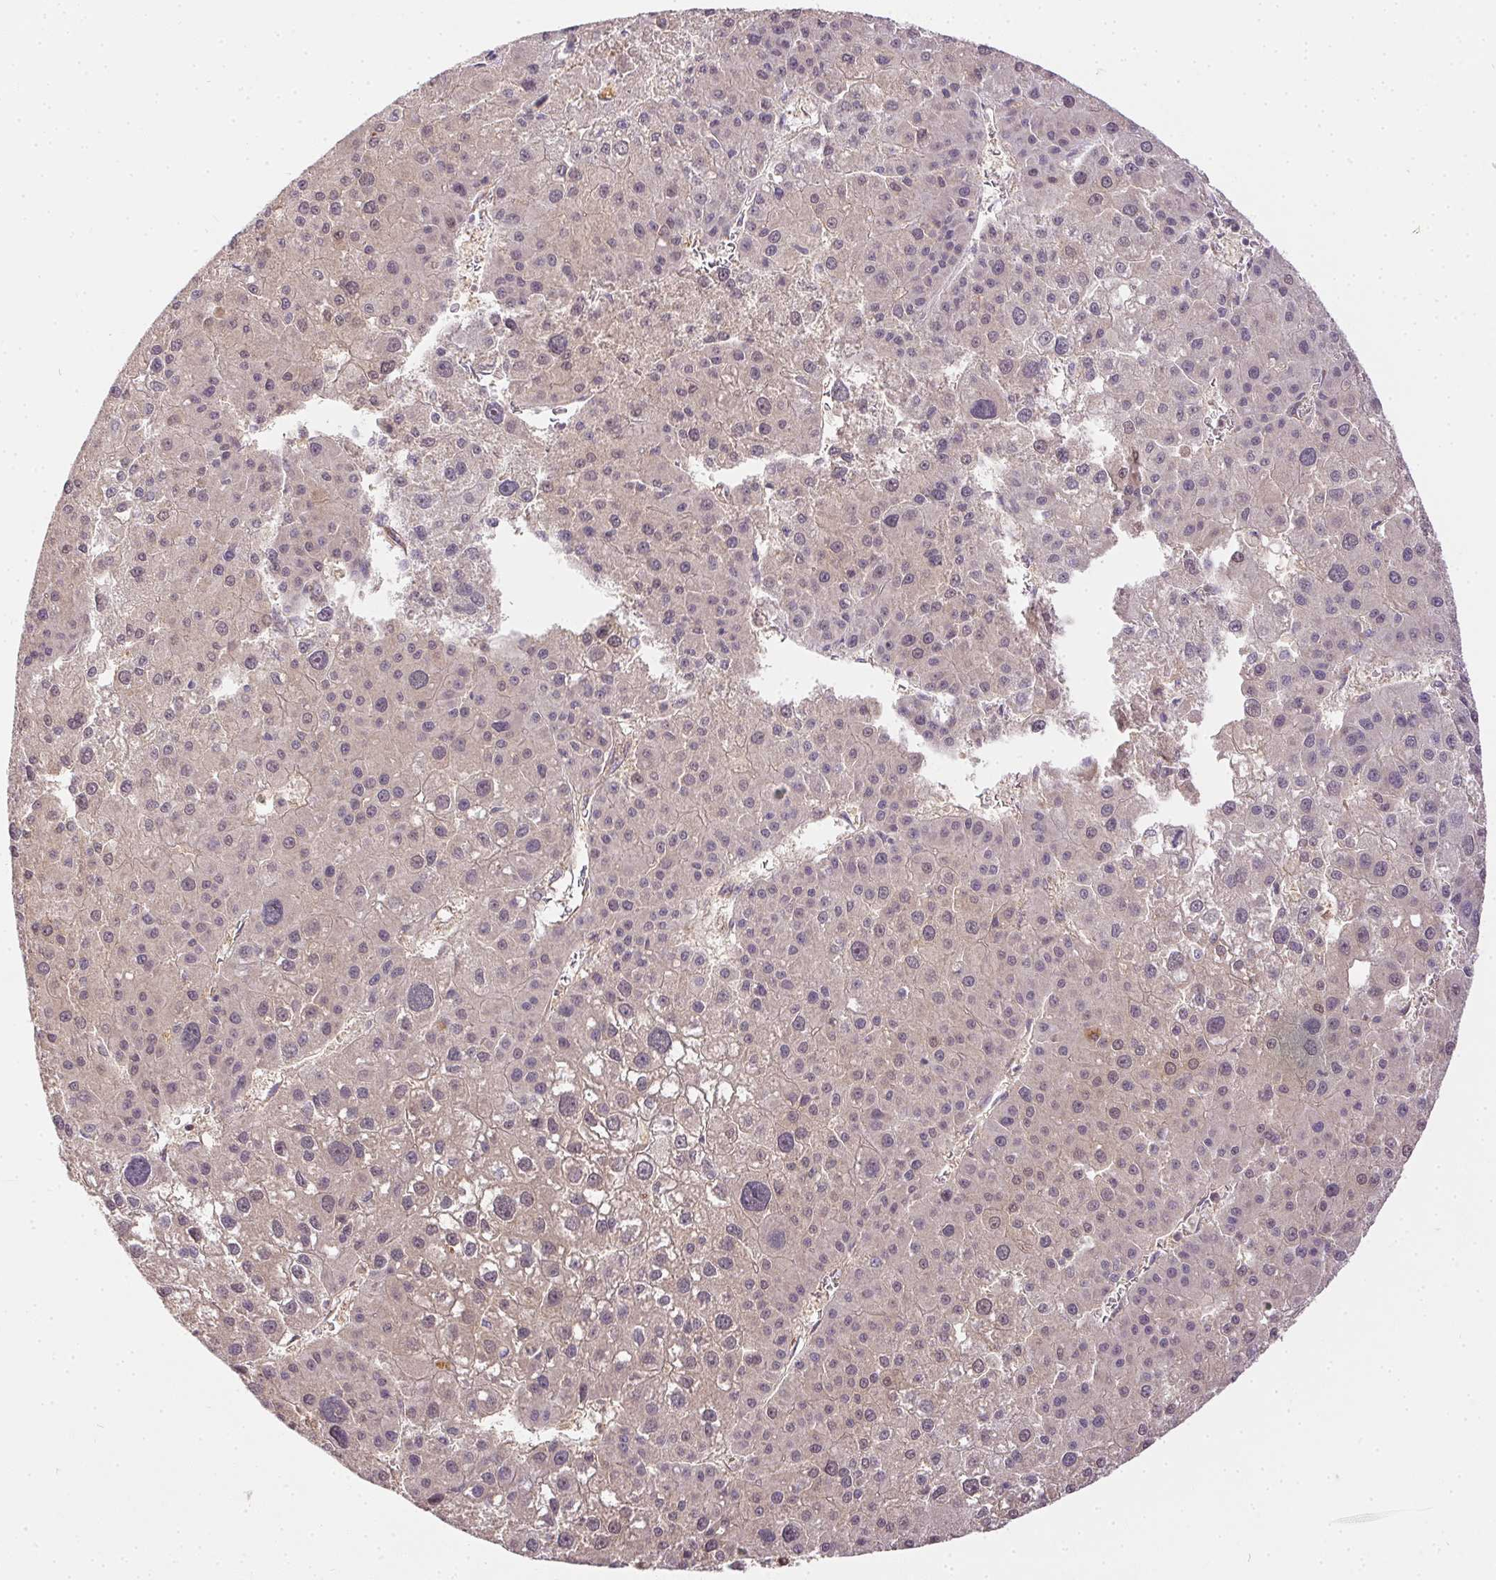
{"staining": {"intensity": "weak", "quantity": "25%-75%", "location": "cytoplasmic/membranous,nuclear"}, "tissue": "liver cancer", "cell_type": "Tumor cells", "image_type": "cancer", "snomed": [{"axis": "morphology", "description": "Carcinoma, Hepatocellular, NOS"}, {"axis": "topography", "description": "Liver"}], "caption": "A photomicrograph showing weak cytoplasmic/membranous and nuclear staining in approximately 25%-75% of tumor cells in liver cancer, as visualized by brown immunohistochemical staining.", "gene": "REV3L", "patient": {"sex": "male", "age": 73}}